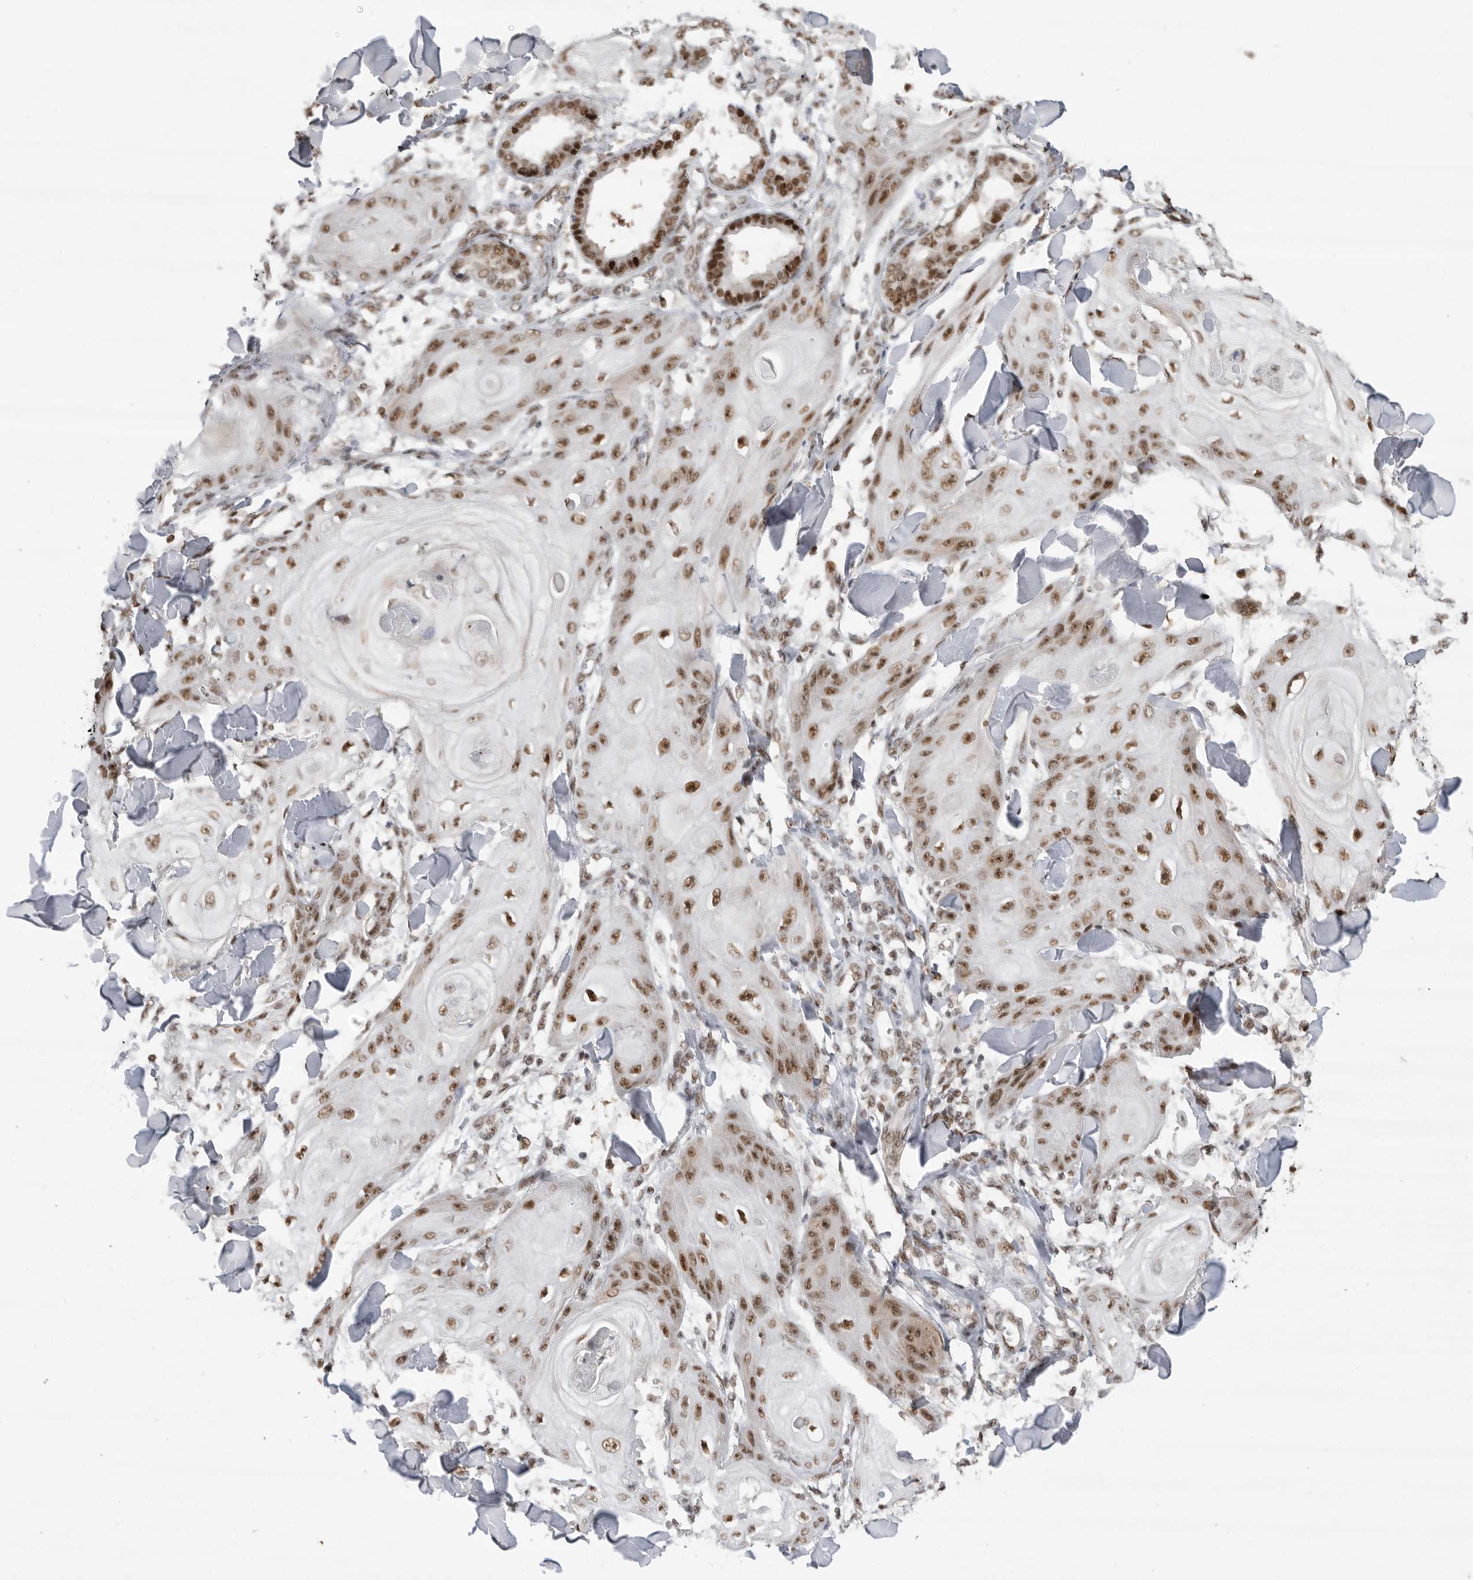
{"staining": {"intensity": "moderate", "quantity": ">75%", "location": "nuclear"}, "tissue": "skin cancer", "cell_type": "Tumor cells", "image_type": "cancer", "snomed": [{"axis": "morphology", "description": "Squamous cell carcinoma, NOS"}, {"axis": "topography", "description": "Skin"}], "caption": "Immunohistochemical staining of human skin cancer demonstrates medium levels of moderate nuclear protein staining in about >75% of tumor cells.", "gene": "ZNF830", "patient": {"sex": "male", "age": 74}}